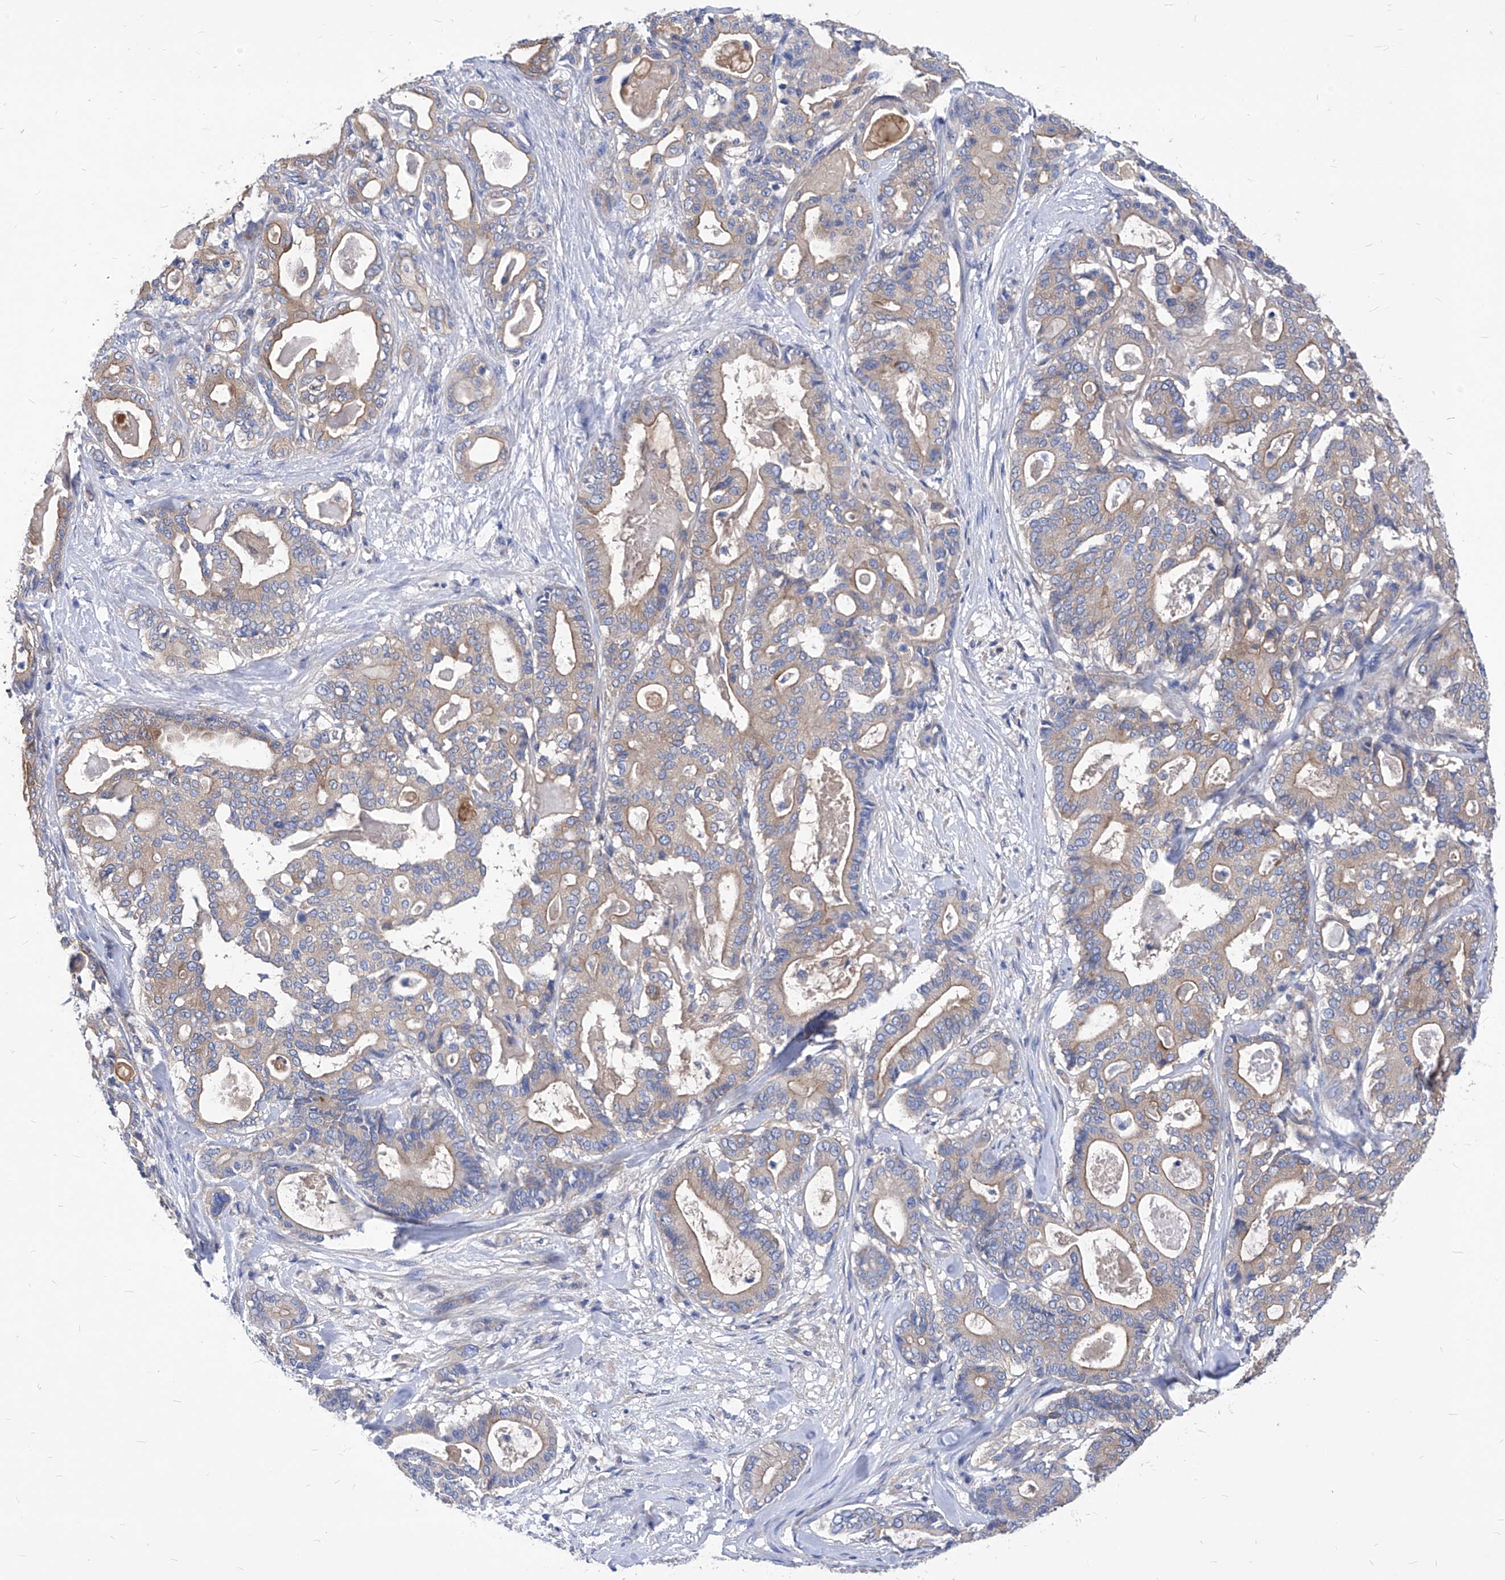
{"staining": {"intensity": "weak", "quantity": "25%-75%", "location": "cytoplasmic/membranous"}, "tissue": "pancreatic cancer", "cell_type": "Tumor cells", "image_type": "cancer", "snomed": [{"axis": "morphology", "description": "Adenocarcinoma, NOS"}, {"axis": "topography", "description": "Pancreas"}], "caption": "Protein analysis of pancreatic cancer (adenocarcinoma) tissue demonstrates weak cytoplasmic/membranous expression in about 25%-75% of tumor cells. (brown staining indicates protein expression, while blue staining denotes nuclei).", "gene": "XPNPEP1", "patient": {"sex": "male", "age": 63}}